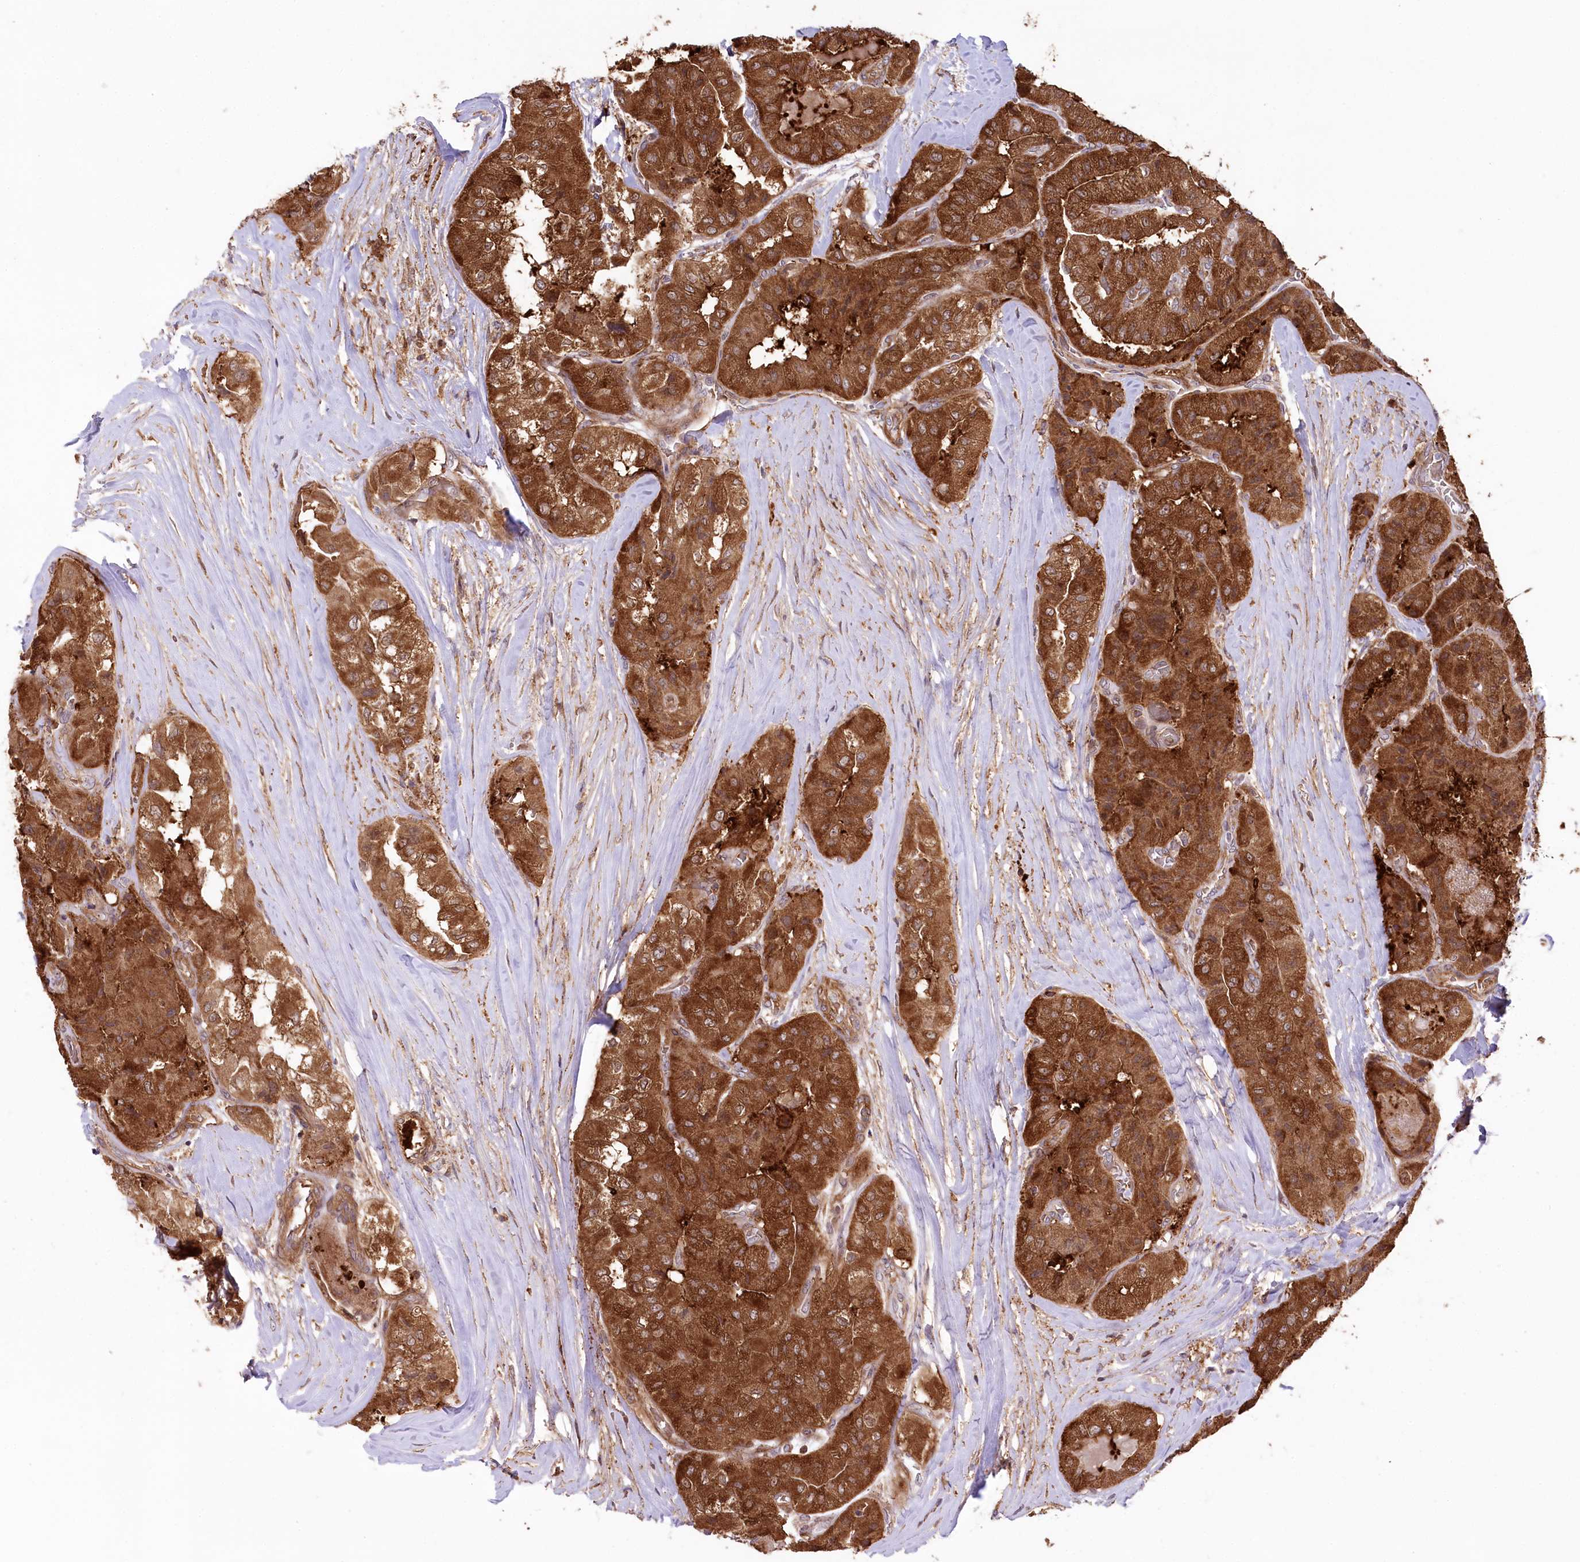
{"staining": {"intensity": "strong", "quantity": ">75%", "location": "cytoplasmic/membranous"}, "tissue": "thyroid cancer", "cell_type": "Tumor cells", "image_type": "cancer", "snomed": [{"axis": "morphology", "description": "Papillary adenocarcinoma, NOS"}, {"axis": "topography", "description": "Thyroid gland"}], "caption": "Protein expression analysis of human thyroid cancer reveals strong cytoplasmic/membranous staining in approximately >75% of tumor cells.", "gene": "CCDC91", "patient": {"sex": "female", "age": 59}}